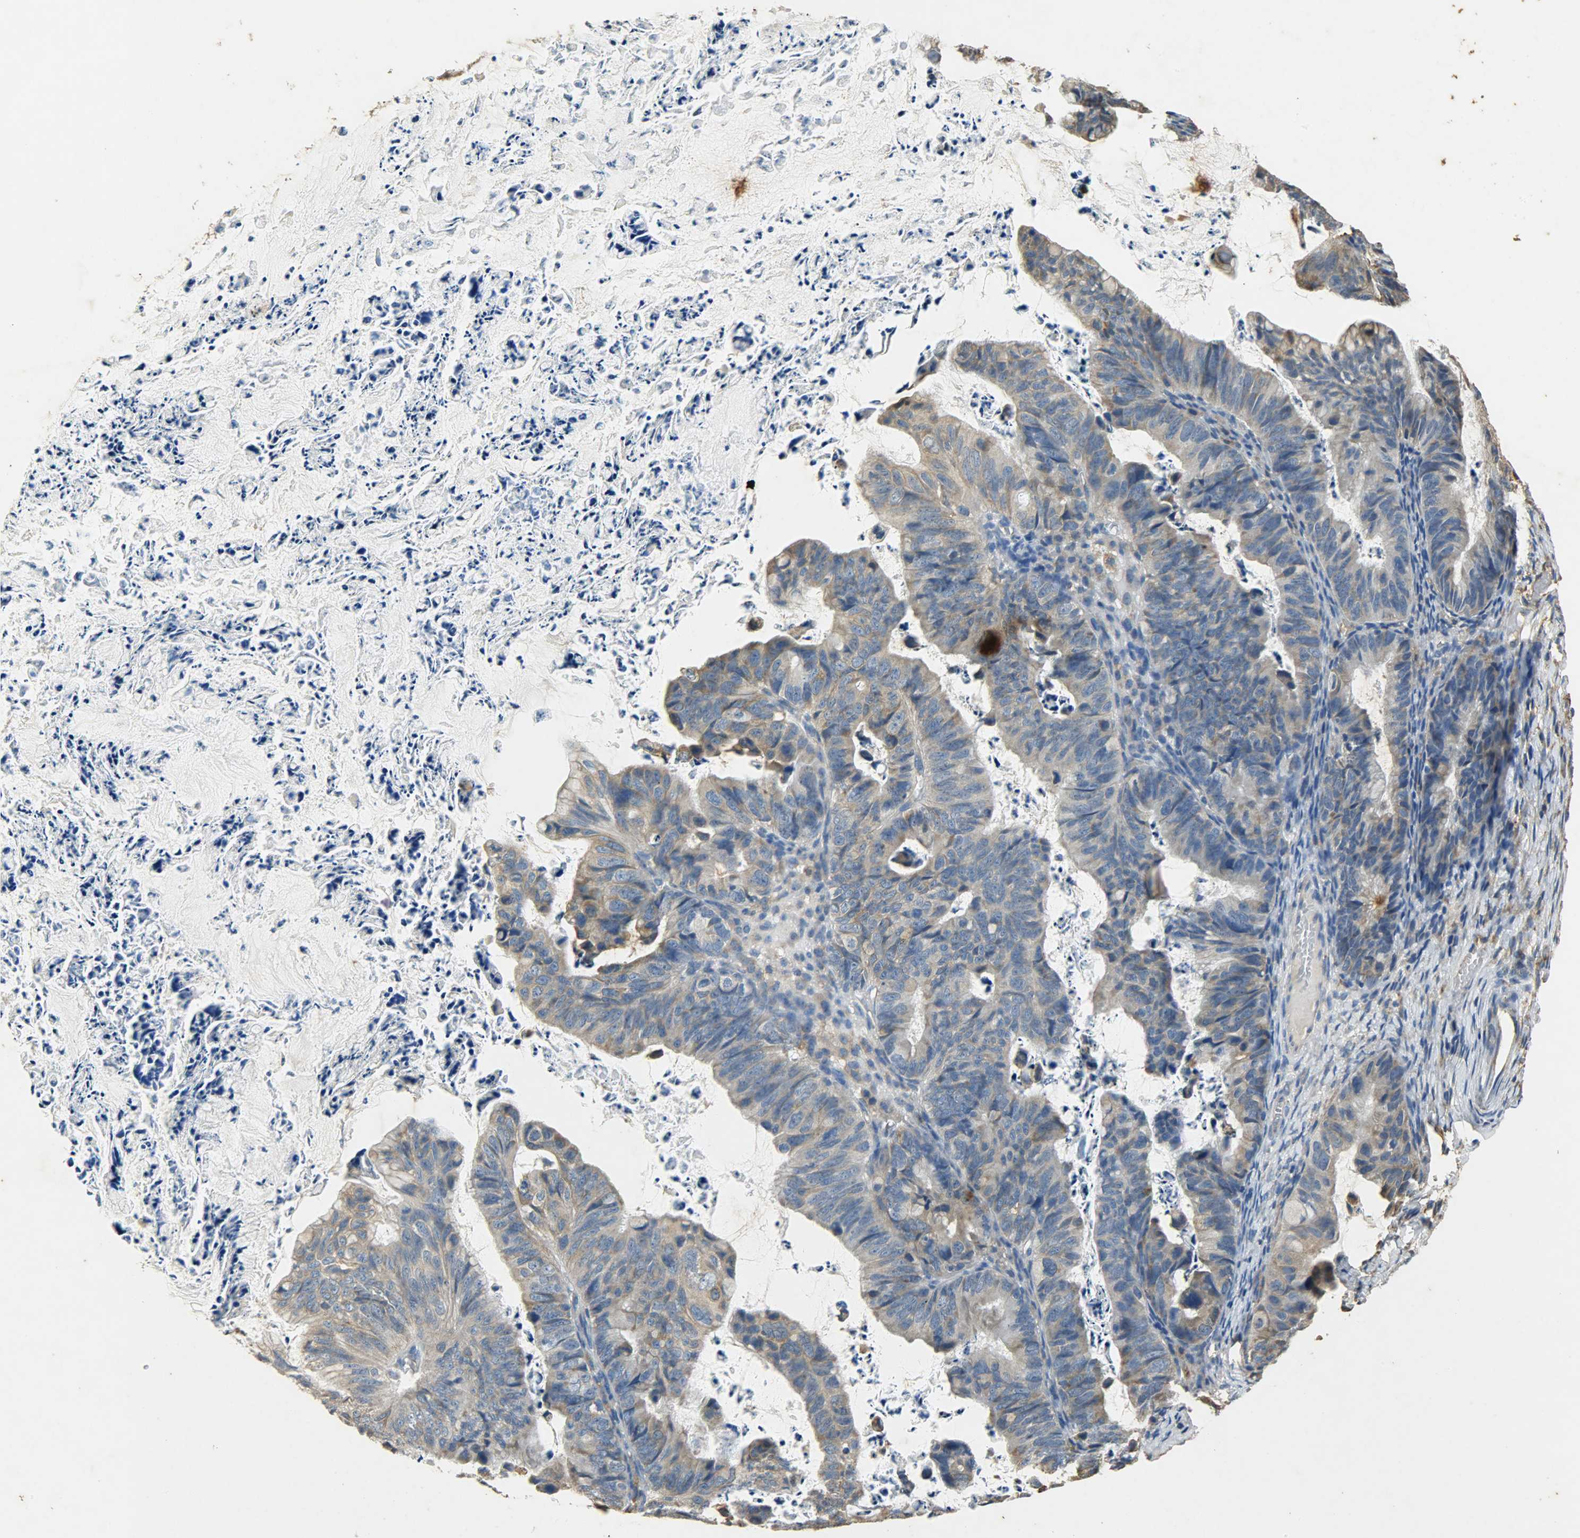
{"staining": {"intensity": "moderate", "quantity": ">75%", "location": "cytoplasmic/membranous"}, "tissue": "ovarian cancer", "cell_type": "Tumor cells", "image_type": "cancer", "snomed": [{"axis": "morphology", "description": "Cystadenocarcinoma, mucinous, NOS"}, {"axis": "topography", "description": "Ovary"}], "caption": "Ovarian cancer stained for a protein (brown) exhibits moderate cytoplasmic/membranous positive staining in approximately >75% of tumor cells.", "gene": "HSPA5", "patient": {"sex": "female", "age": 36}}